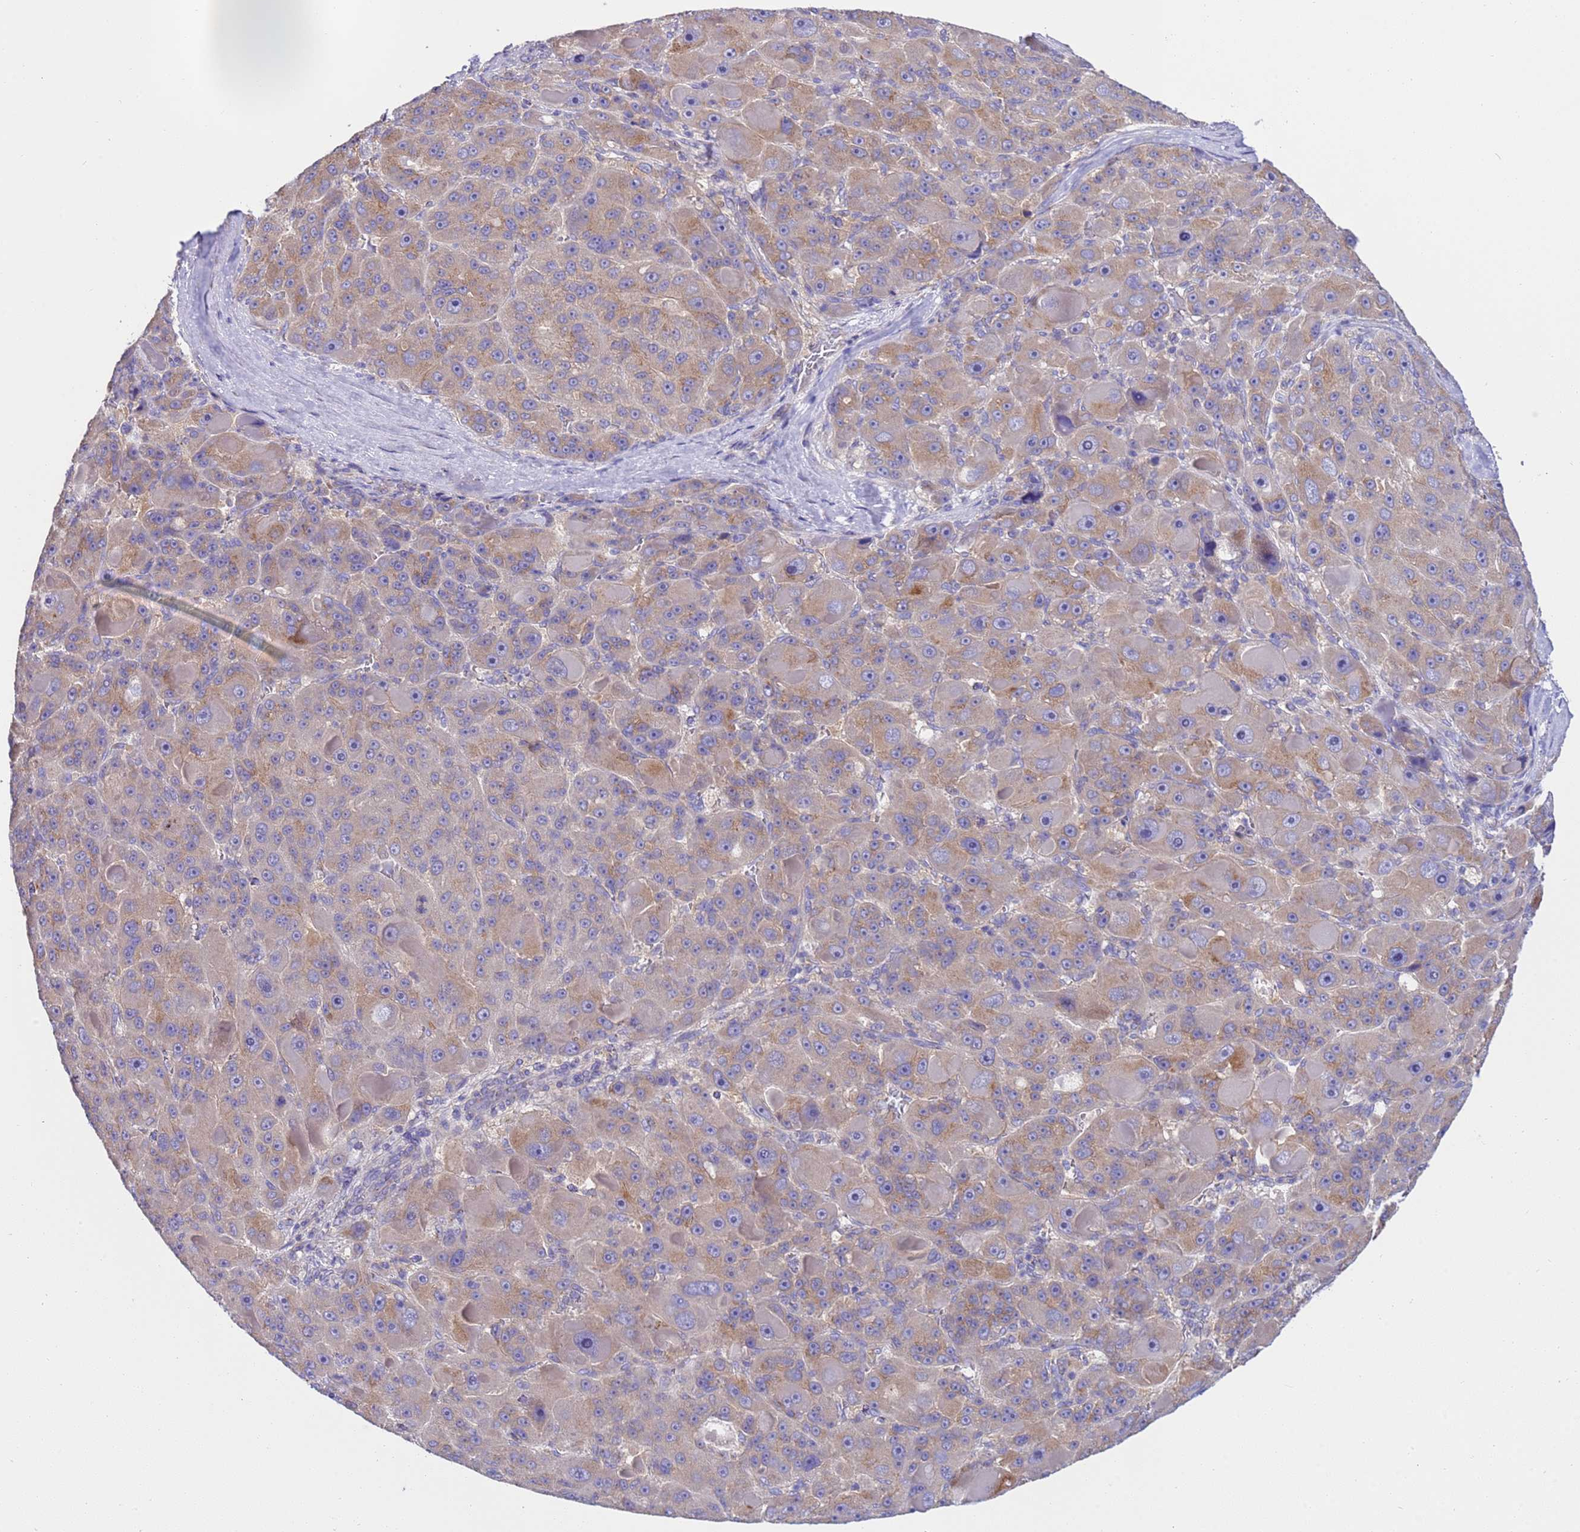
{"staining": {"intensity": "moderate", "quantity": "25%-75%", "location": "cytoplasmic/membranous"}, "tissue": "liver cancer", "cell_type": "Tumor cells", "image_type": "cancer", "snomed": [{"axis": "morphology", "description": "Carcinoma, Hepatocellular, NOS"}, {"axis": "topography", "description": "Liver"}], "caption": "DAB immunohistochemical staining of liver hepatocellular carcinoma demonstrates moderate cytoplasmic/membranous protein expression in approximately 25%-75% of tumor cells.", "gene": "ANAPC1", "patient": {"sex": "male", "age": 76}}